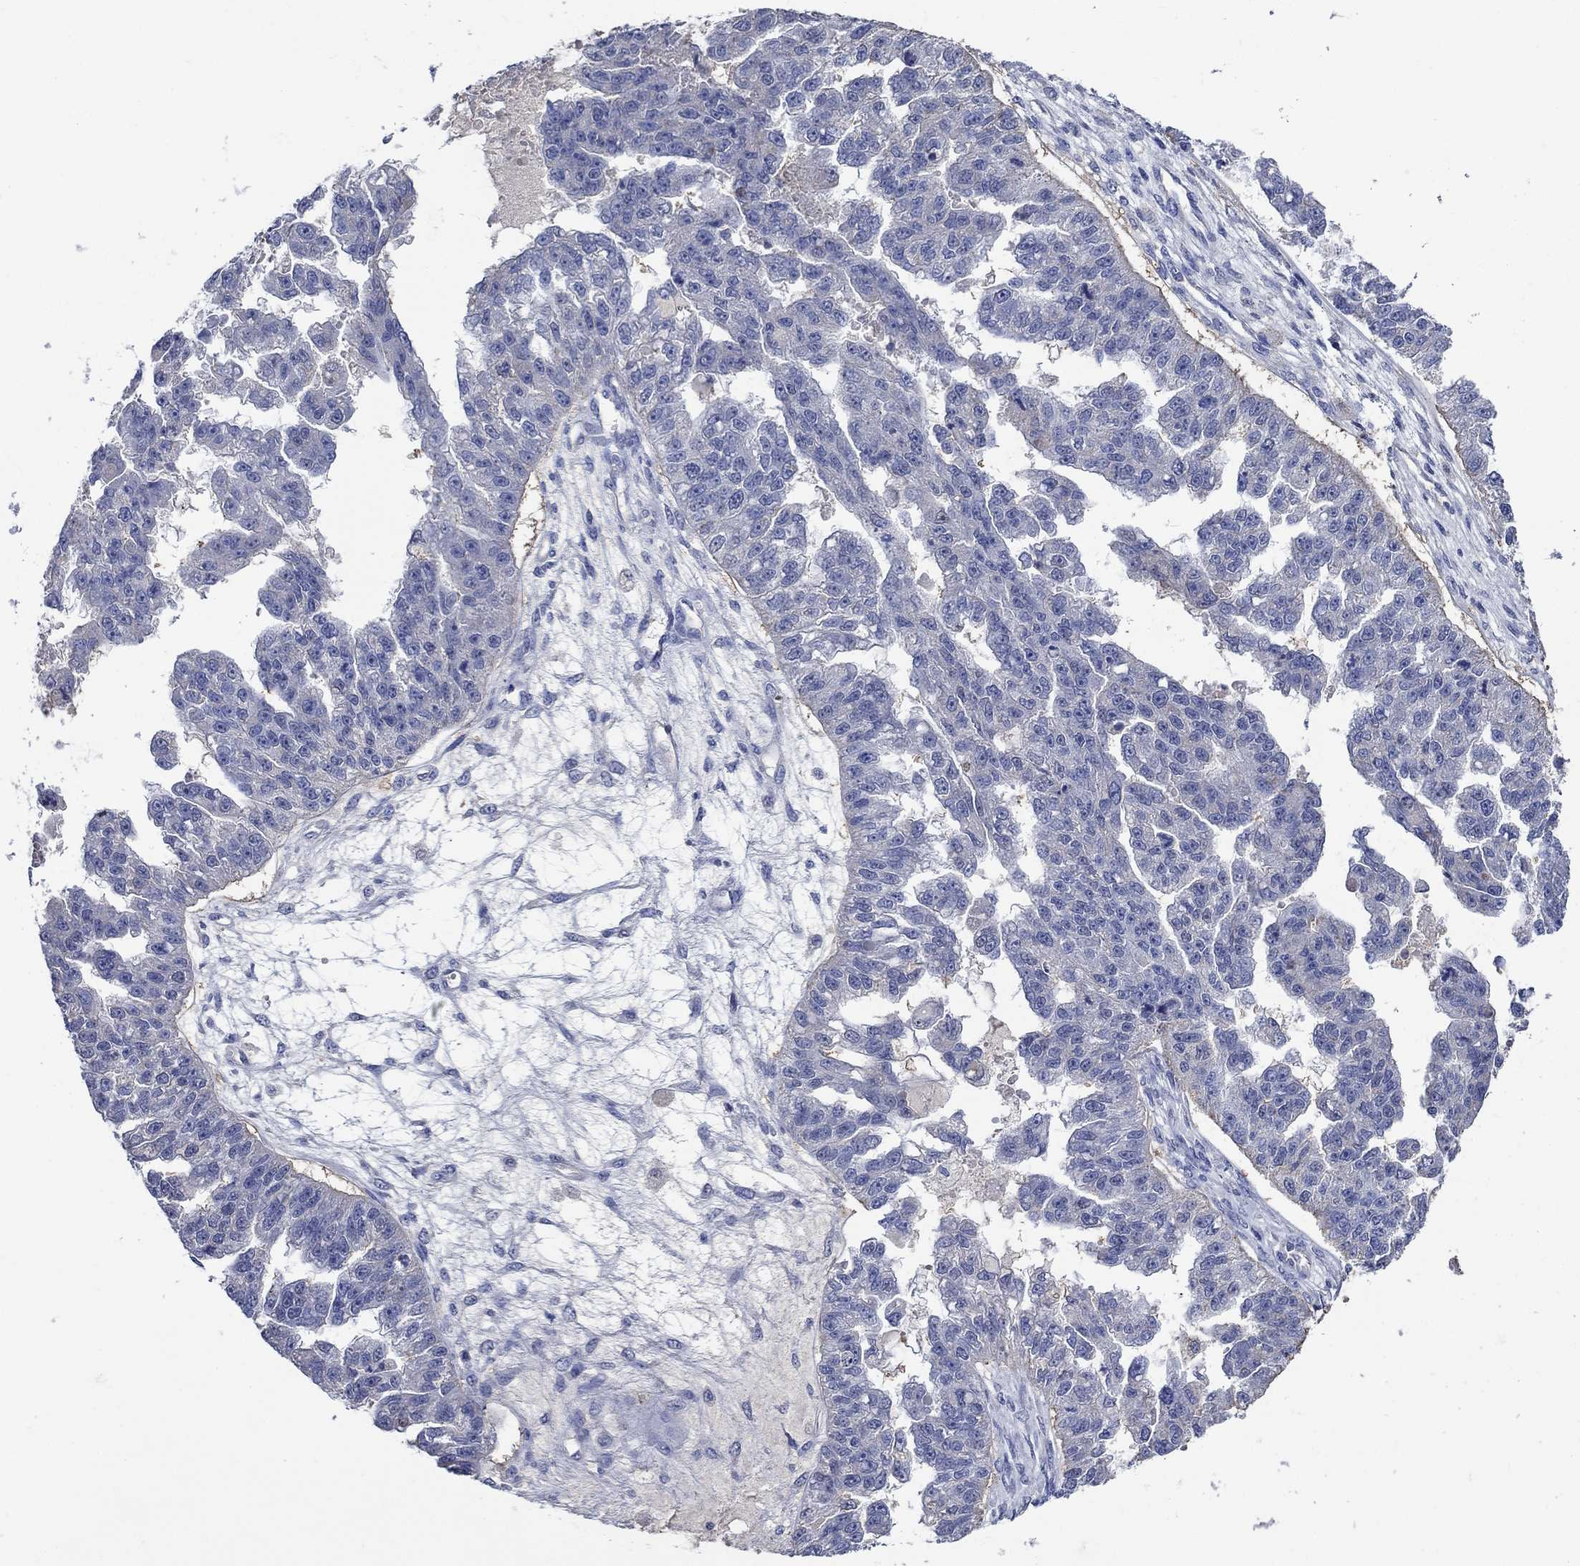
{"staining": {"intensity": "negative", "quantity": "none", "location": "none"}, "tissue": "ovarian cancer", "cell_type": "Tumor cells", "image_type": "cancer", "snomed": [{"axis": "morphology", "description": "Cystadenocarcinoma, serous, NOS"}, {"axis": "topography", "description": "Ovary"}], "caption": "This image is of ovarian cancer stained with immunohistochemistry (IHC) to label a protein in brown with the nuclei are counter-stained blue. There is no staining in tumor cells. The staining is performed using DAB (3,3'-diaminobenzidine) brown chromogen with nuclei counter-stained in using hematoxylin.", "gene": "FLNC", "patient": {"sex": "female", "age": 58}}